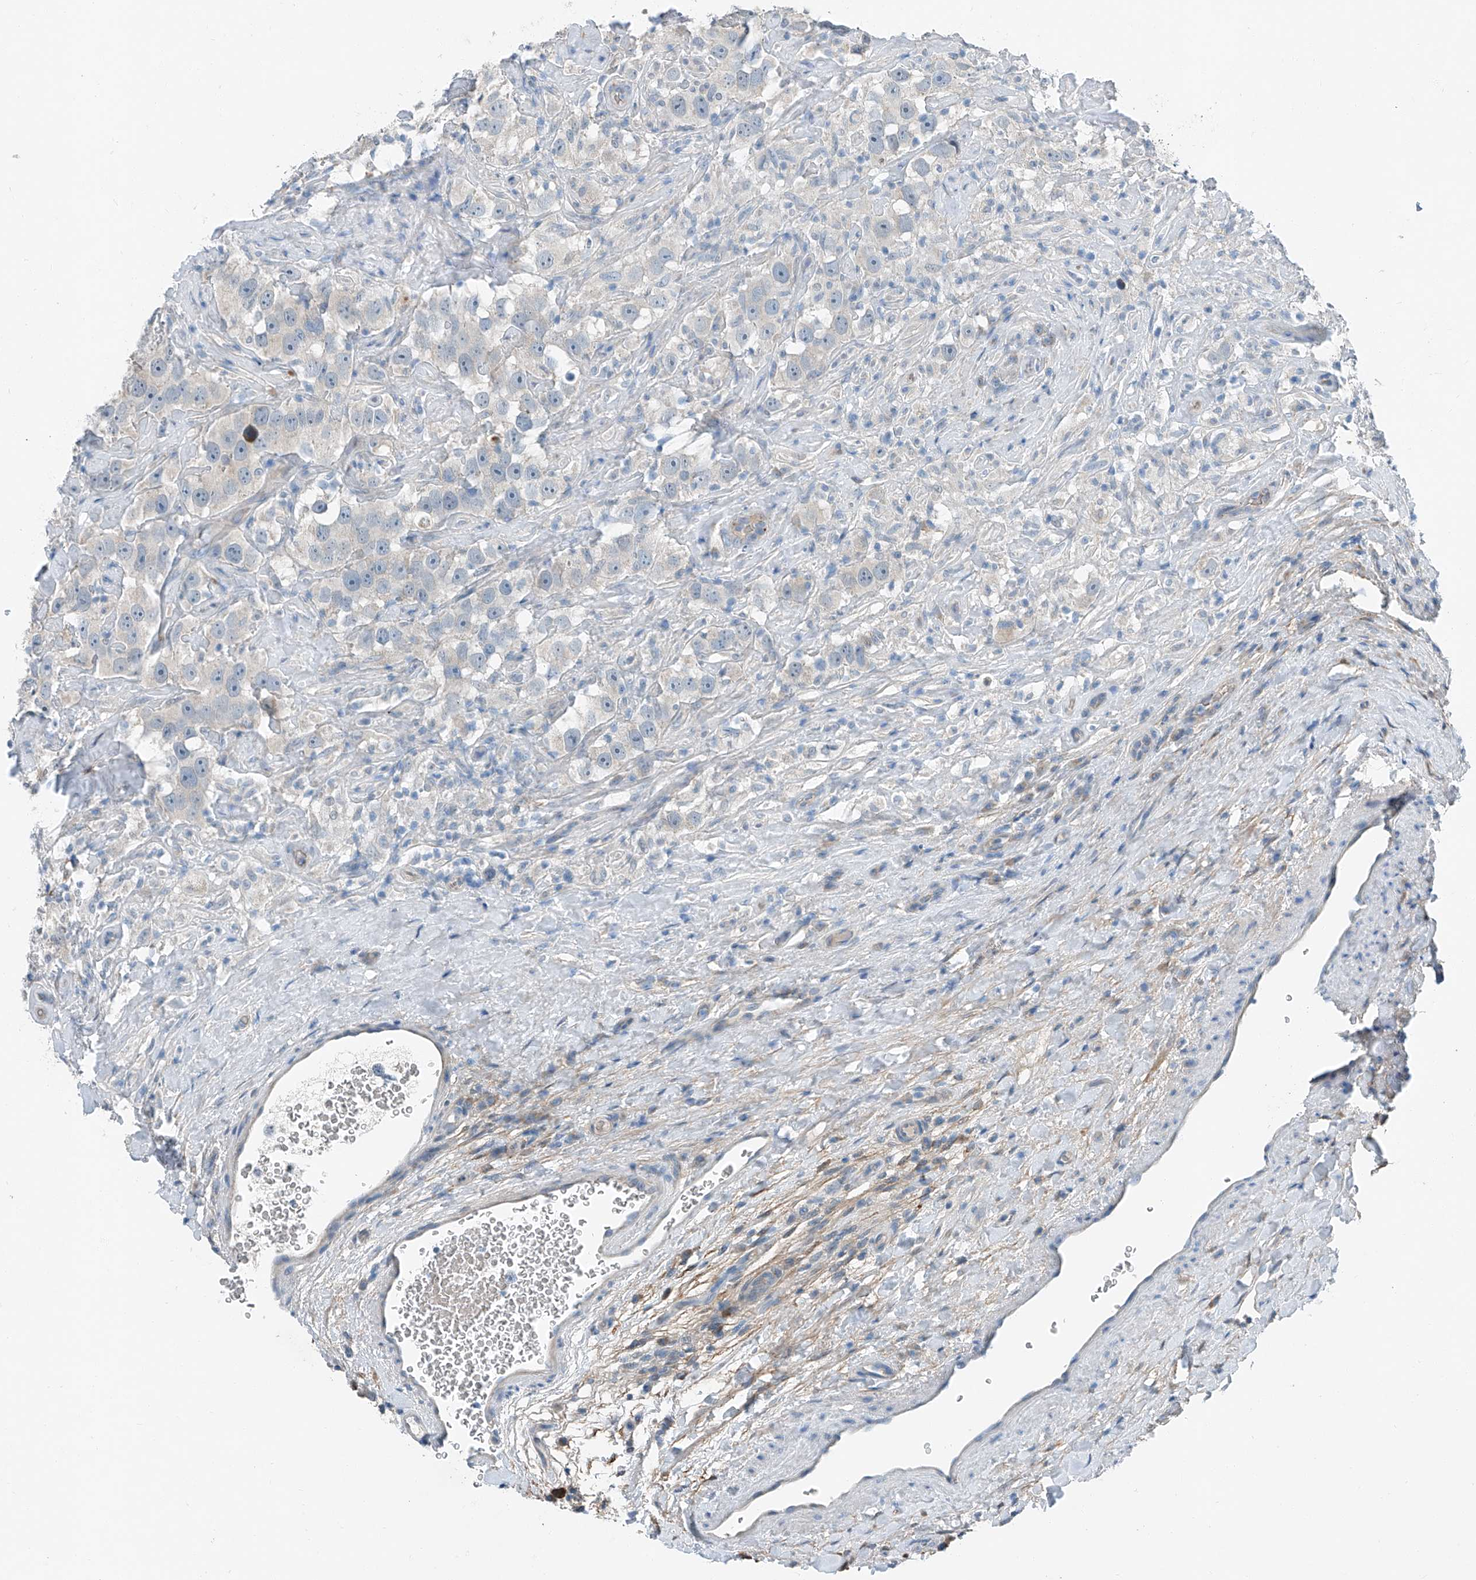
{"staining": {"intensity": "negative", "quantity": "none", "location": "none"}, "tissue": "testis cancer", "cell_type": "Tumor cells", "image_type": "cancer", "snomed": [{"axis": "morphology", "description": "Seminoma, NOS"}, {"axis": "topography", "description": "Testis"}], "caption": "Histopathology image shows no significant protein expression in tumor cells of testis seminoma. (Stains: DAB (3,3'-diaminobenzidine) IHC with hematoxylin counter stain, Microscopy: brightfield microscopy at high magnification).", "gene": "MDGA1", "patient": {"sex": "male", "age": 49}}